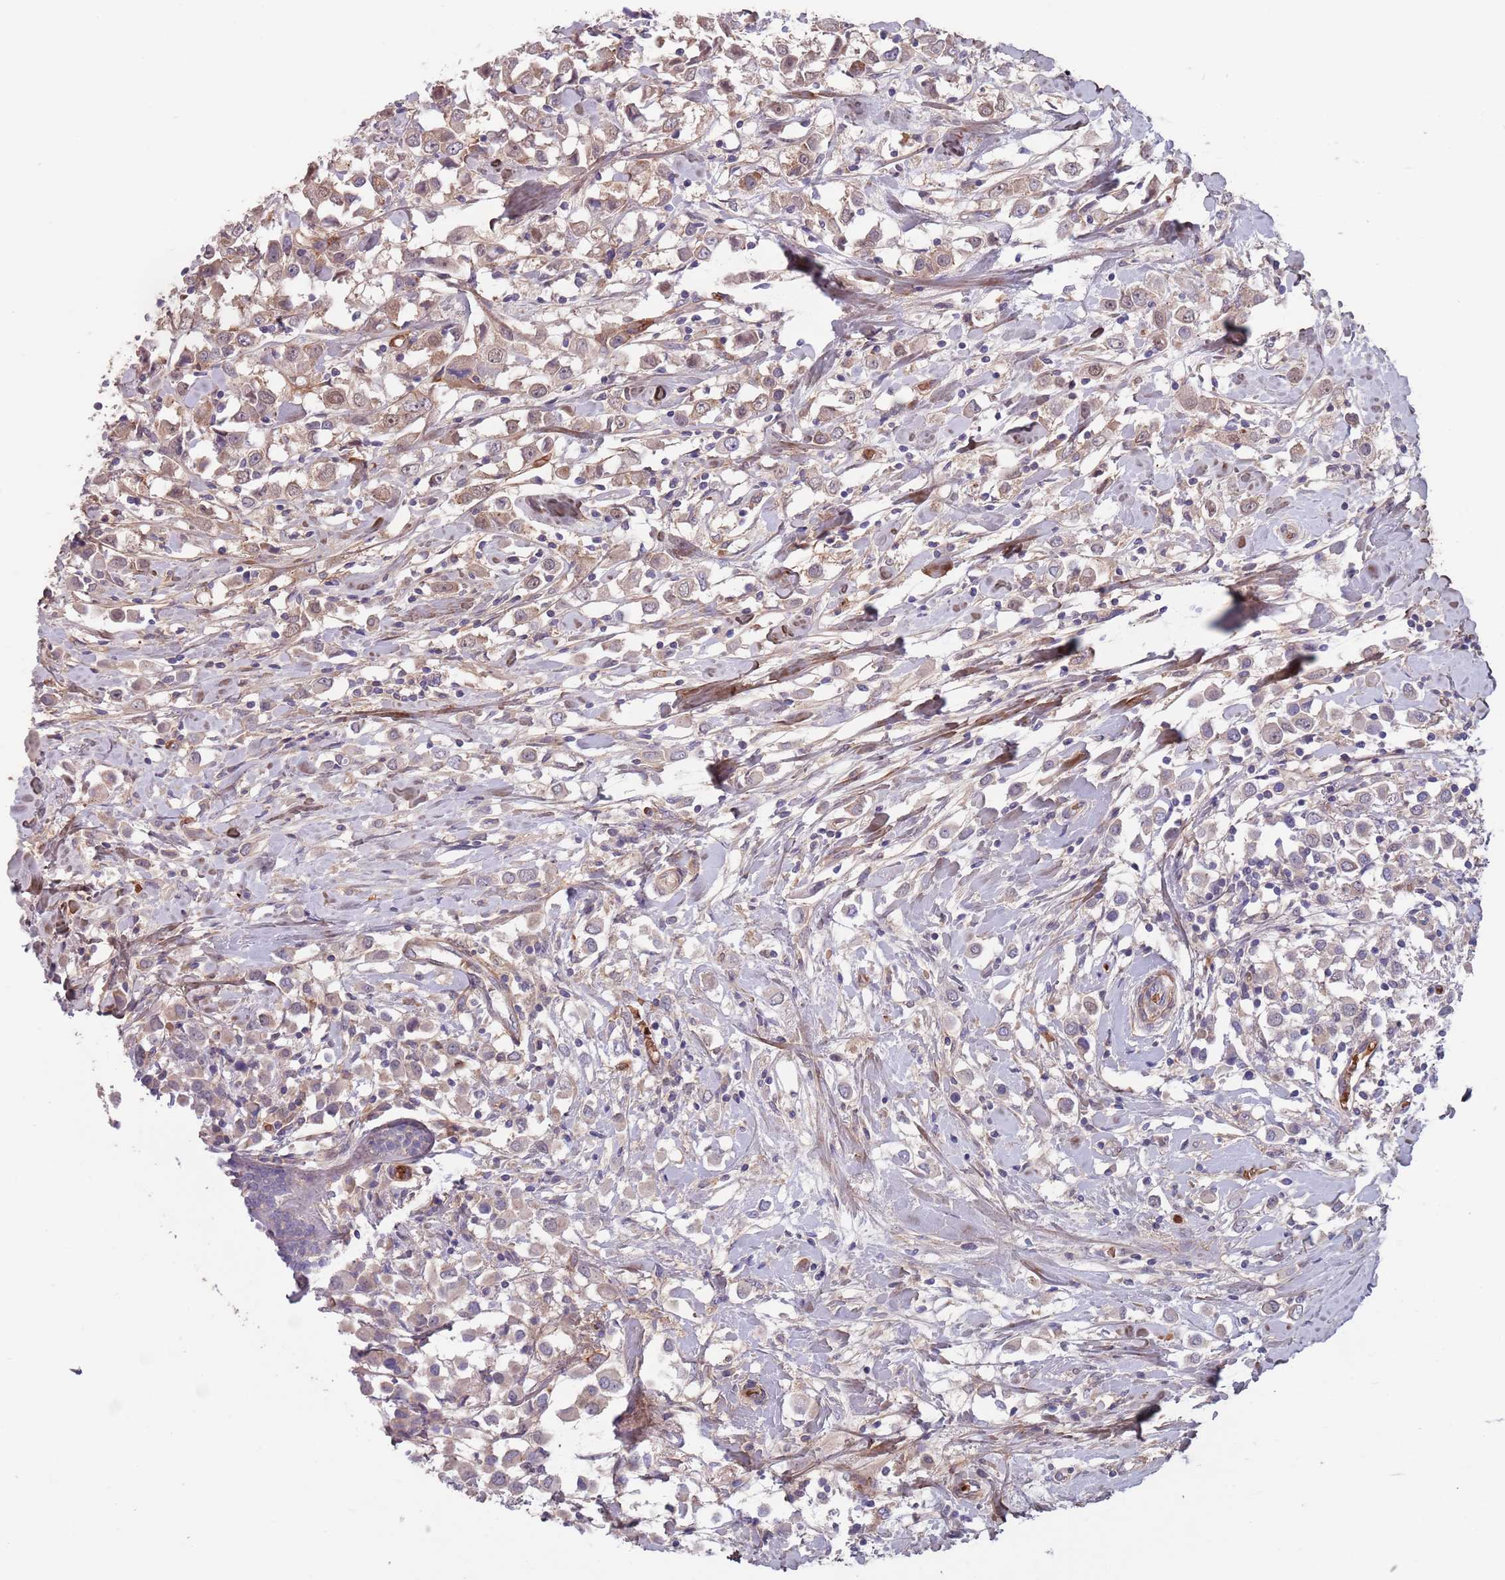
{"staining": {"intensity": "weak", "quantity": "25%-75%", "location": "cytoplasmic/membranous,nuclear"}, "tissue": "breast cancer", "cell_type": "Tumor cells", "image_type": "cancer", "snomed": [{"axis": "morphology", "description": "Duct carcinoma"}, {"axis": "topography", "description": "Breast"}], "caption": "Weak cytoplasmic/membranous and nuclear expression for a protein is present in approximately 25%-75% of tumor cells of breast cancer (infiltrating ductal carcinoma) using IHC.", "gene": "CLNS1A", "patient": {"sex": "female", "age": 61}}